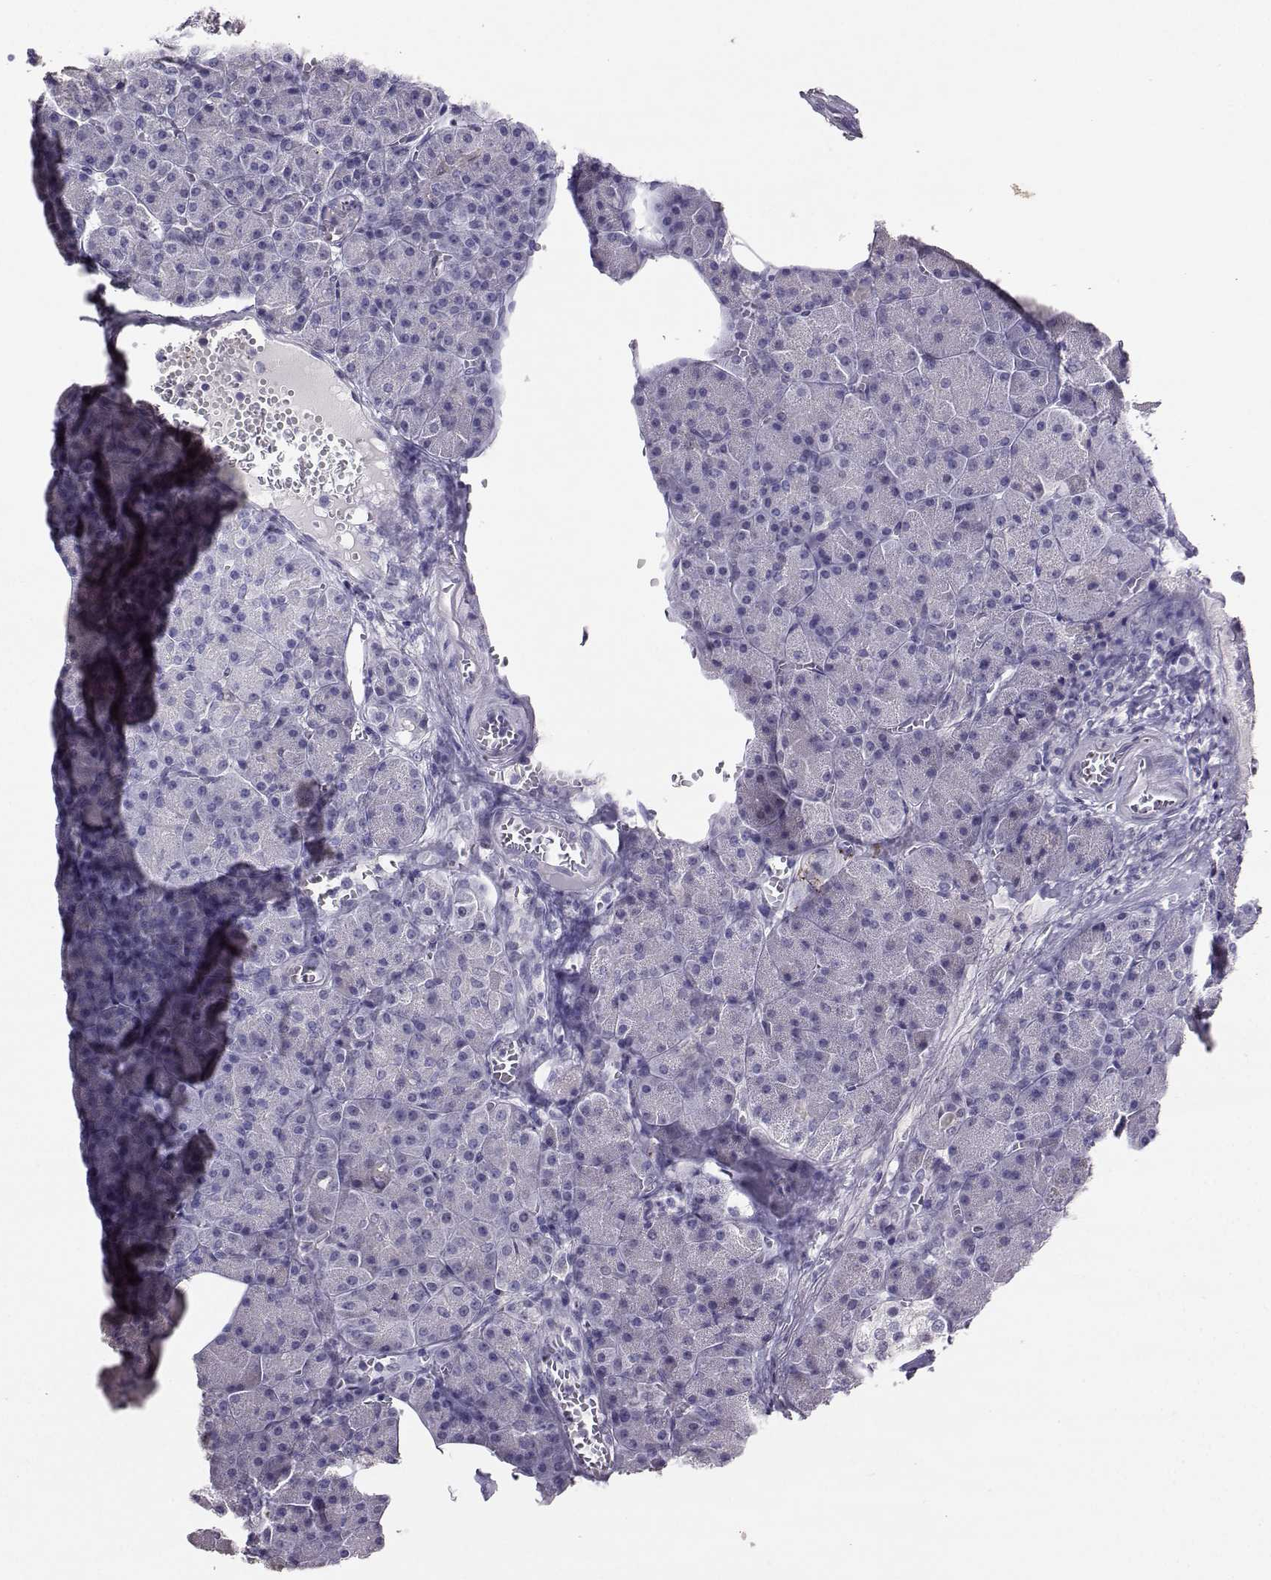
{"staining": {"intensity": "negative", "quantity": "none", "location": "none"}, "tissue": "pancreas", "cell_type": "Exocrine glandular cells", "image_type": "normal", "snomed": [{"axis": "morphology", "description": "Normal tissue, NOS"}, {"axis": "topography", "description": "Pancreas"}], "caption": "This is an immunohistochemistry (IHC) image of unremarkable pancreas. There is no staining in exocrine glandular cells.", "gene": "CARTPT", "patient": {"sex": "female", "age": 45}}